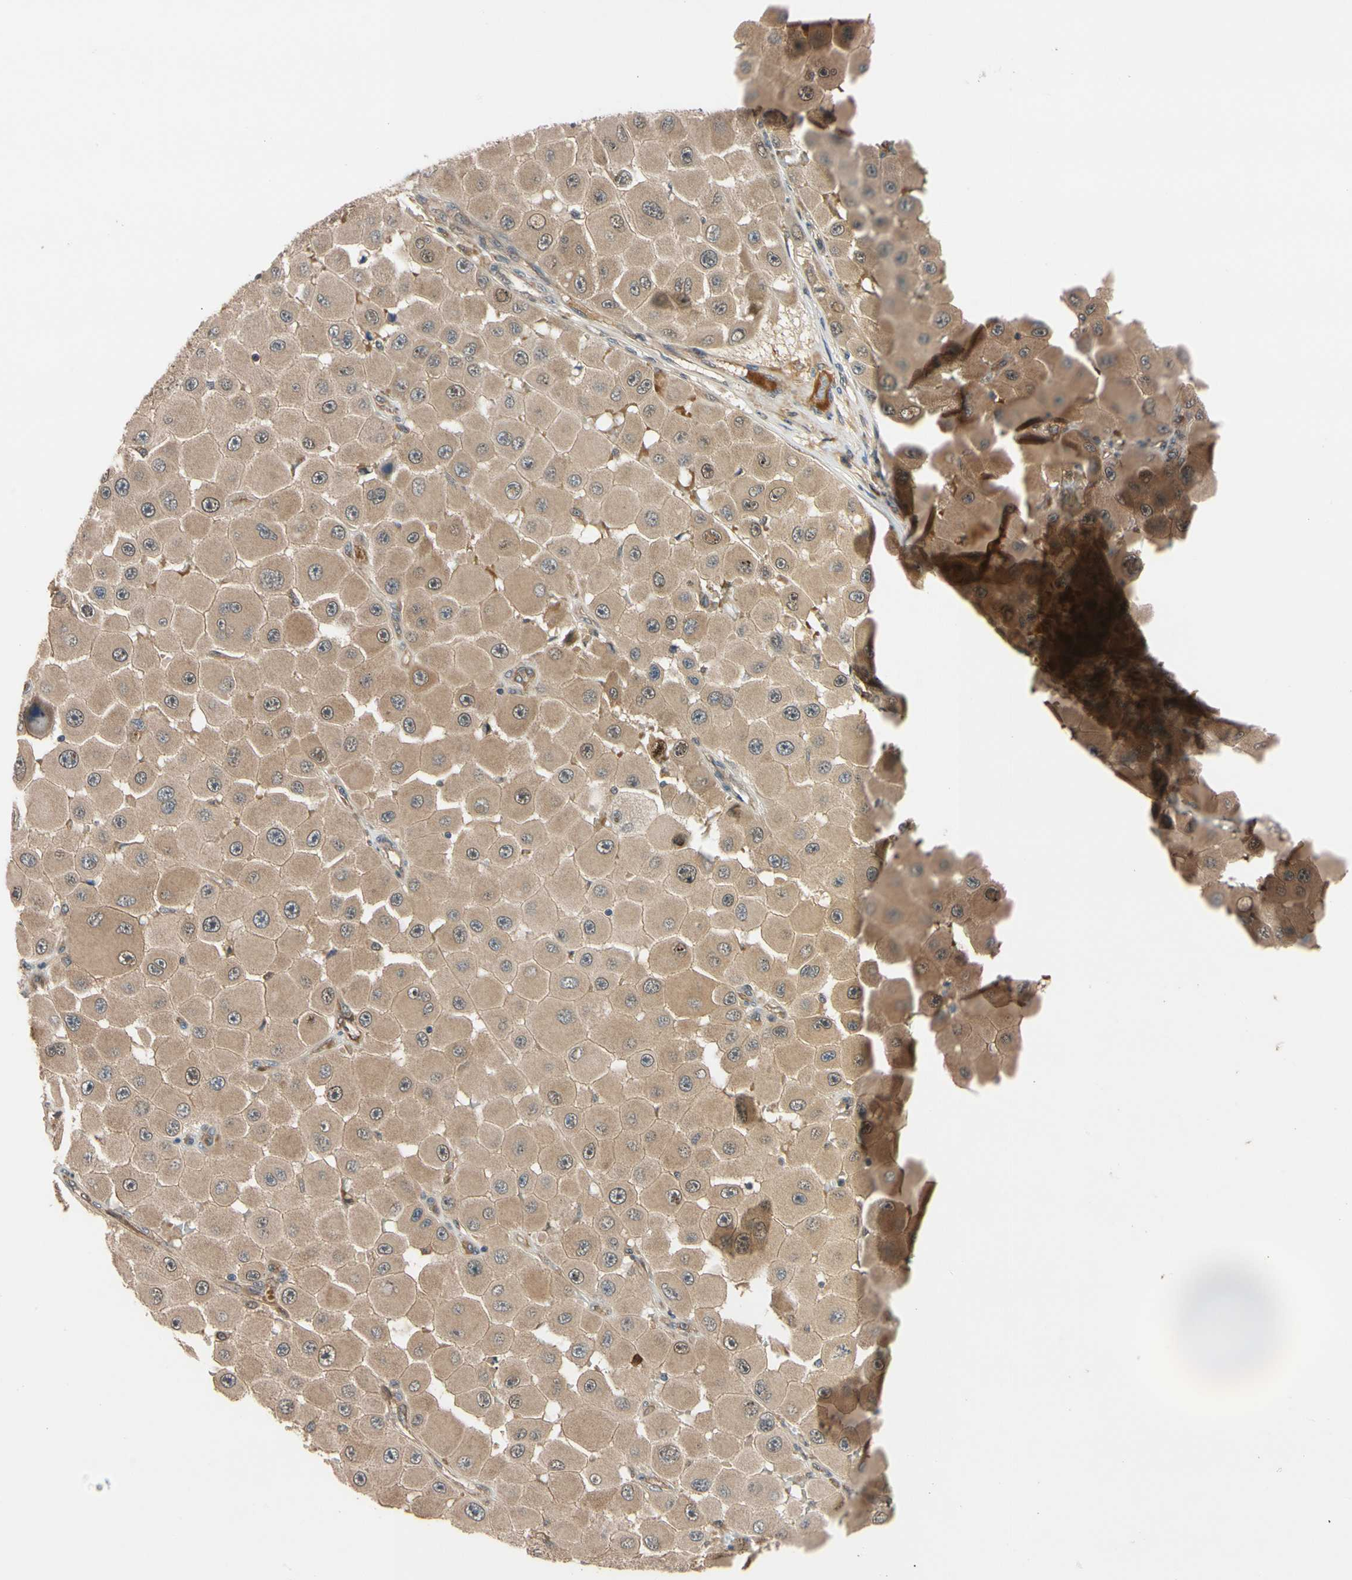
{"staining": {"intensity": "moderate", "quantity": ">75%", "location": "cytoplasmic/membranous,nuclear"}, "tissue": "melanoma", "cell_type": "Tumor cells", "image_type": "cancer", "snomed": [{"axis": "morphology", "description": "Malignant melanoma, NOS"}, {"axis": "topography", "description": "Skin"}], "caption": "Malignant melanoma stained with DAB IHC exhibits medium levels of moderate cytoplasmic/membranous and nuclear staining in approximately >75% of tumor cells.", "gene": "CYTIP", "patient": {"sex": "female", "age": 81}}